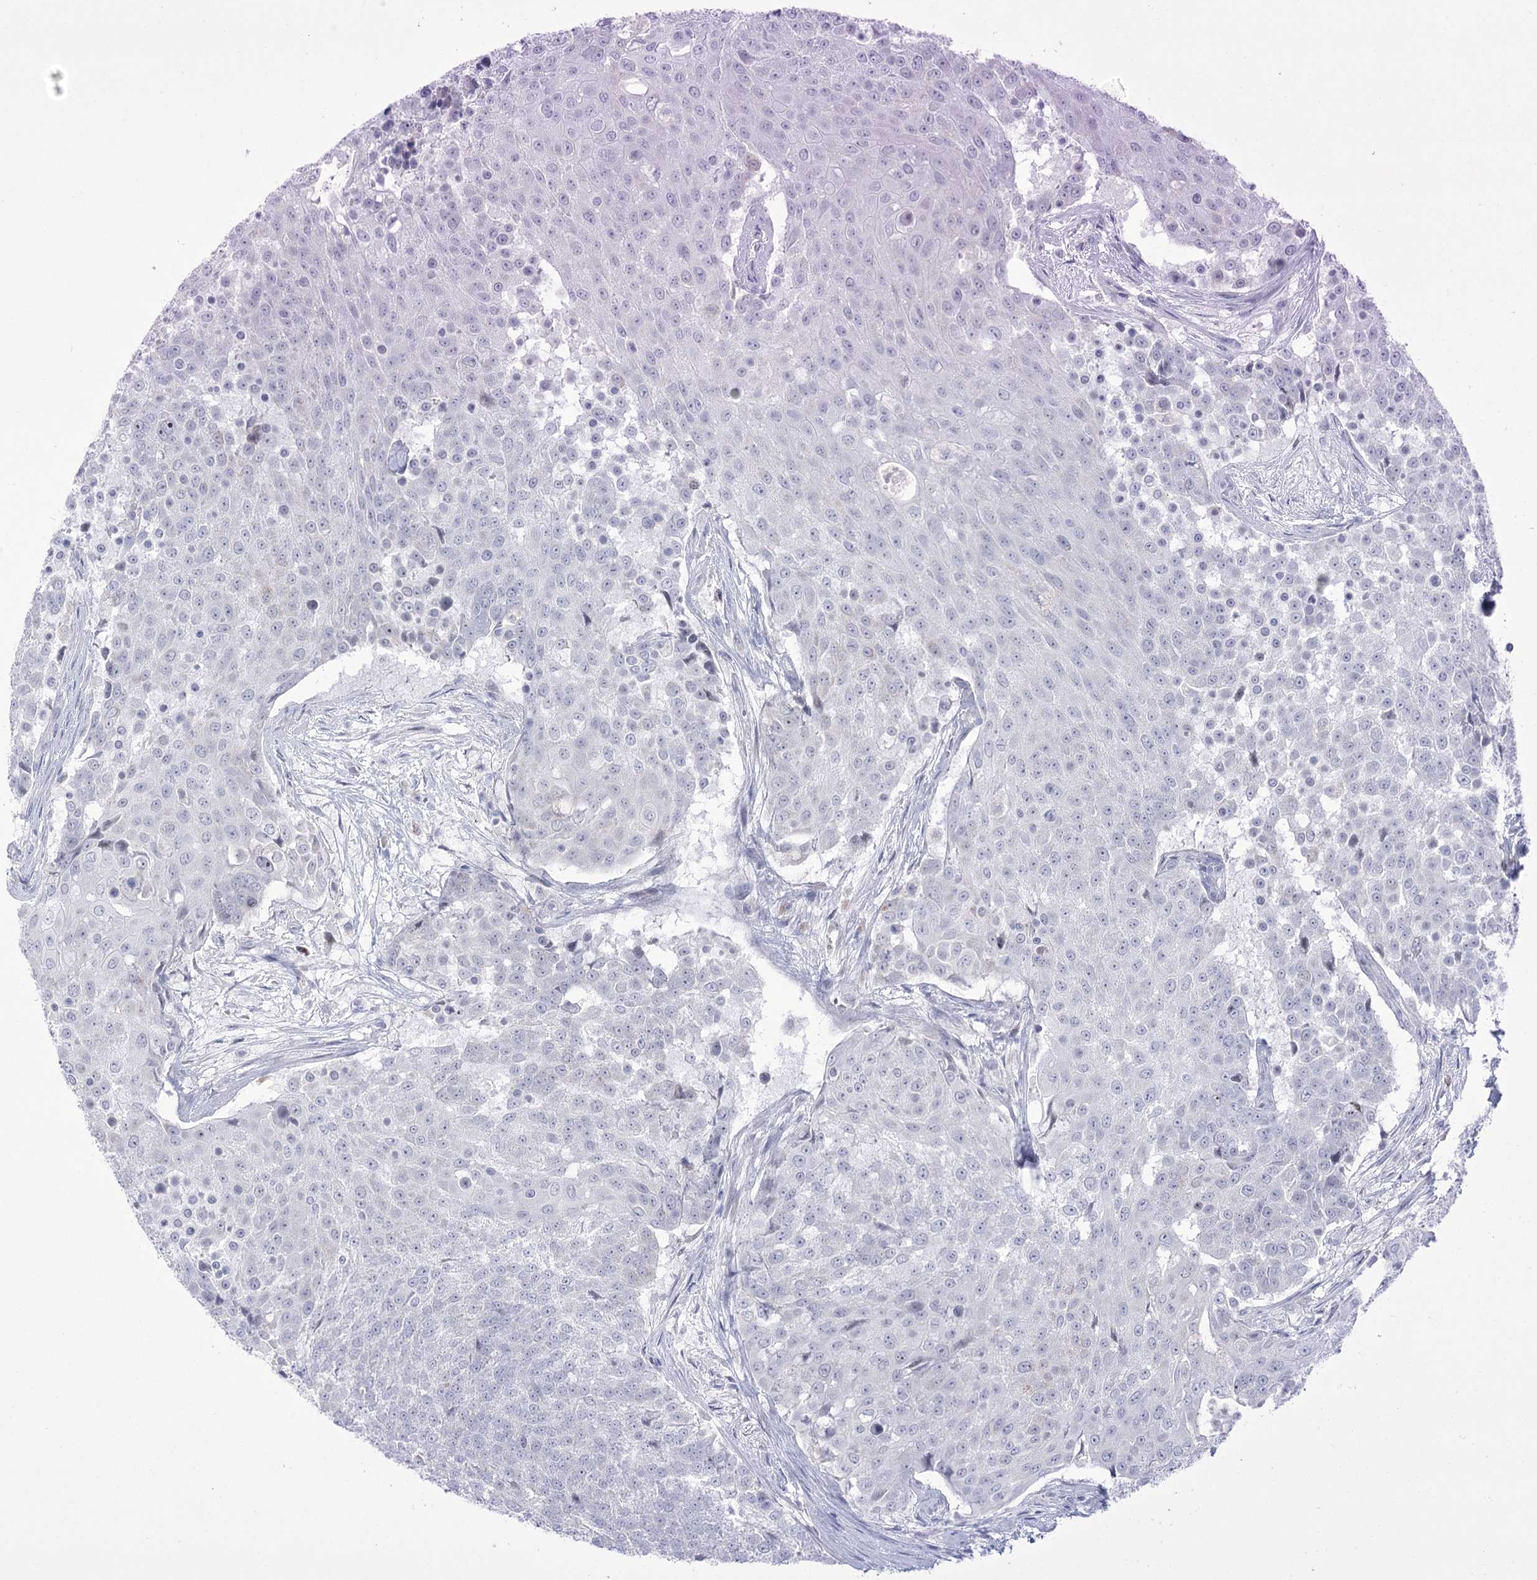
{"staining": {"intensity": "negative", "quantity": "none", "location": "none"}, "tissue": "urothelial cancer", "cell_type": "Tumor cells", "image_type": "cancer", "snomed": [{"axis": "morphology", "description": "Urothelial carcinoma, High grade"}, {"axis": "topography", "description": "Urinary bladder"}], "caption": "IHC of urothelial cancer shows no staining in tumor cells.", "gene": "BEND7", "patient": {"sex": "female", "age": 63}}